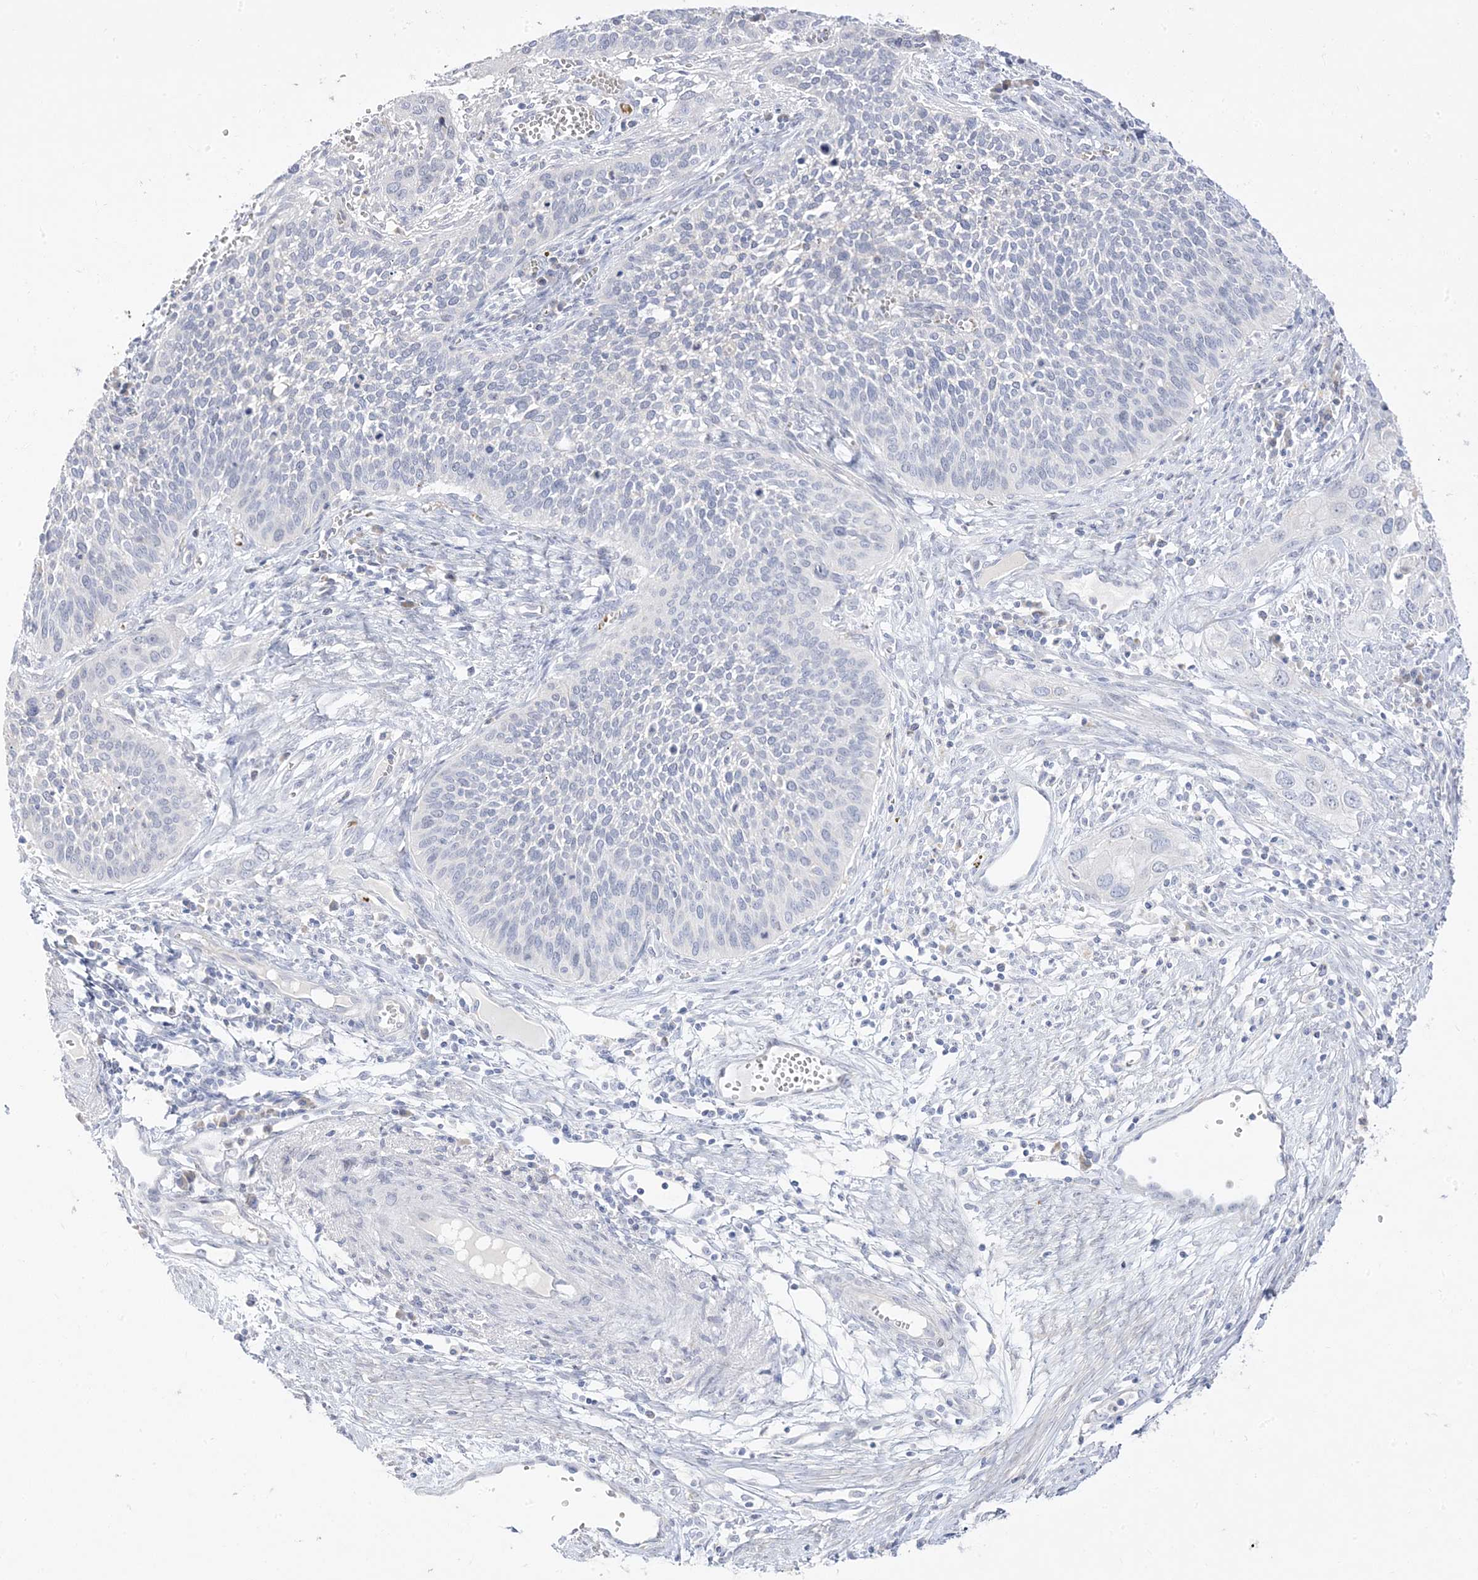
{"staining": {"intensity": "negative", "quantity": "none", "location": "none"}, "tissue": "cervical cancer", "cell_type": "Tumor cells", "image_type": "cancer", "snomed": [{"axis": "morphology", "description": "Squamous cell carcinoma, NOS"}, {"axis": "topography", "description": "Cervix"}], "caption": "An image of cervical cancer (squamous cell carcinoma) stained for a protein reveals no brown staining in tumor cells.", "gene": "TRANK1", "patient": {"sex": "female", "age": 34}}